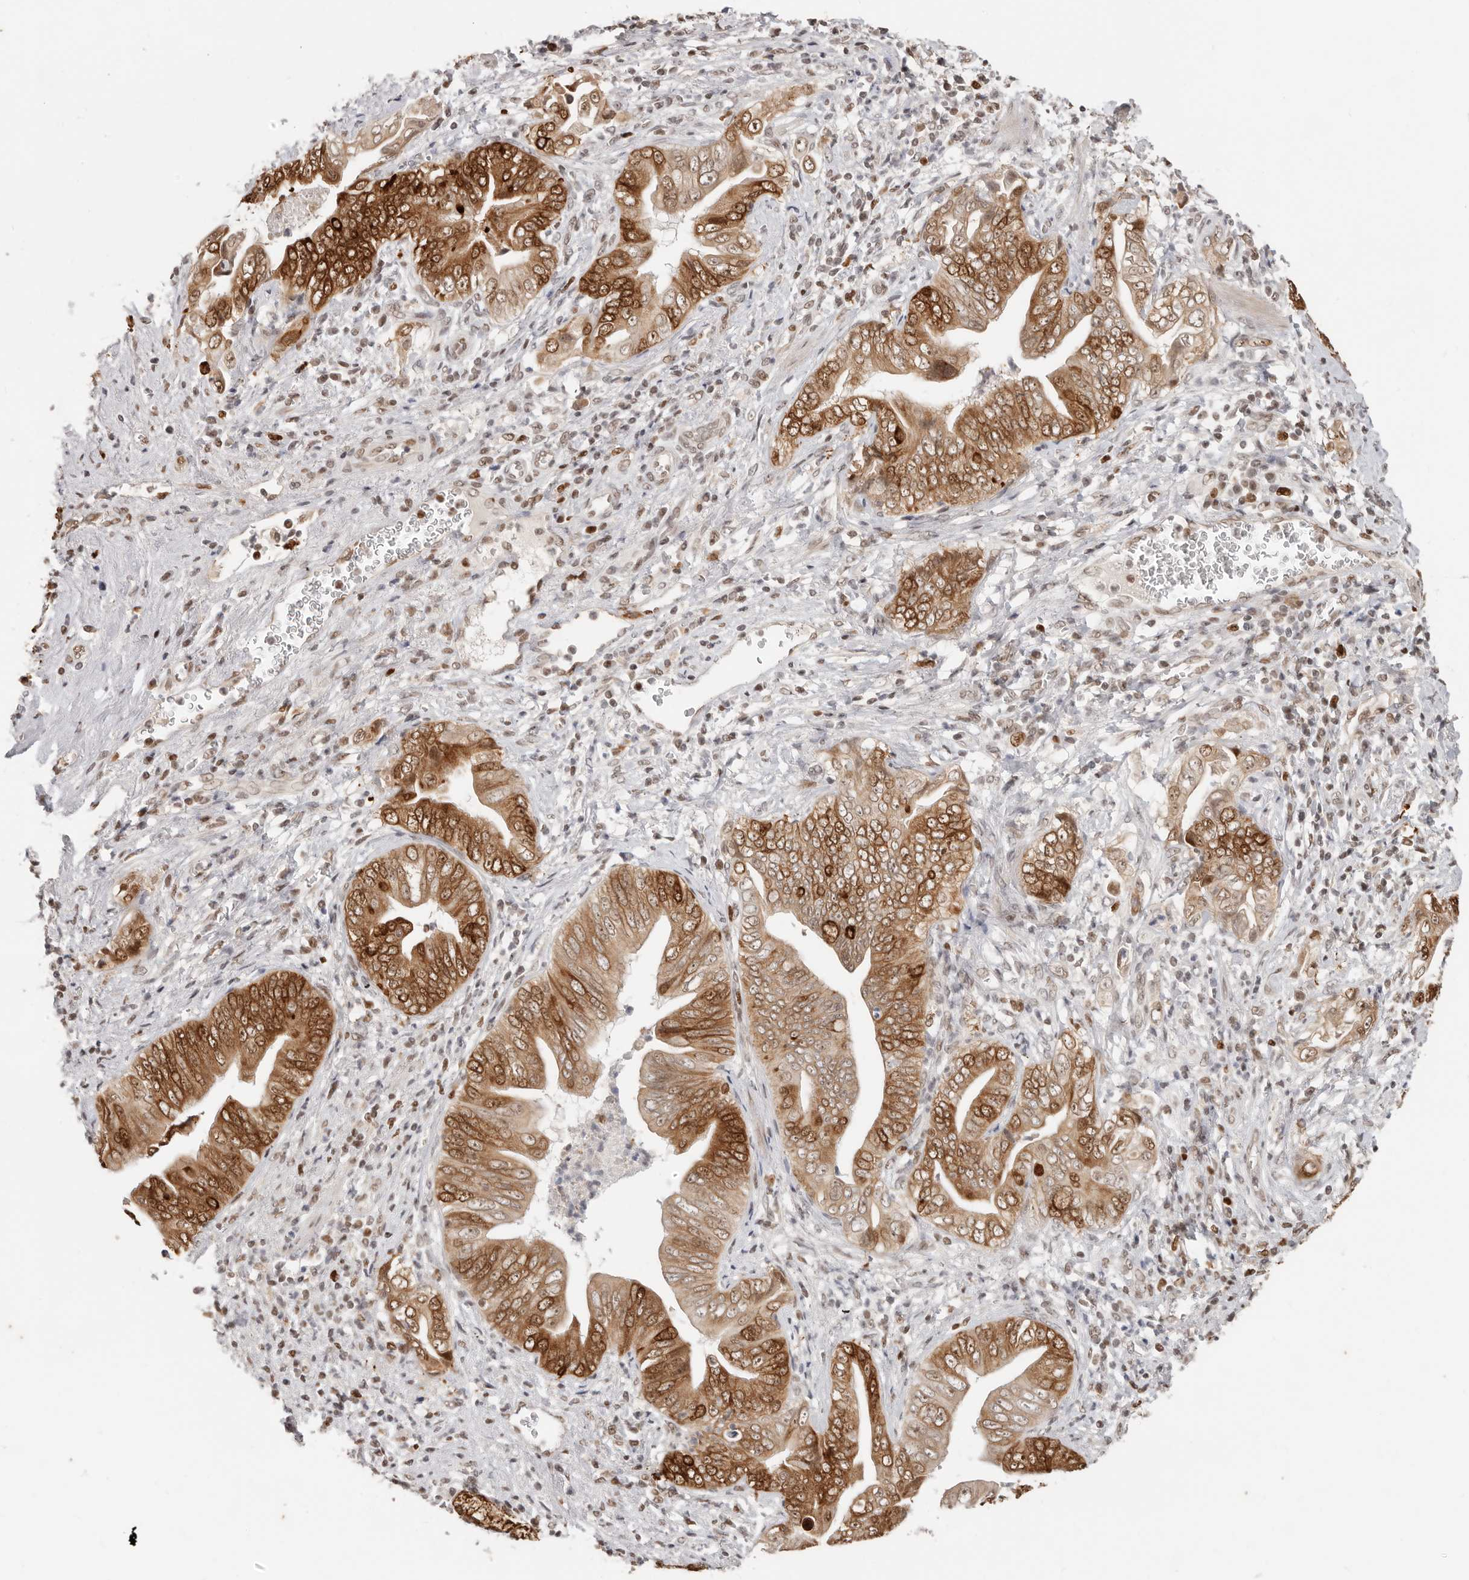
{"staining": {"intensity": "strong", "quantity": ">75%", "location": "cytoplasmic/membranous,nuclear"}, "tissue": "pancreatic cancer", "cell_type": "Tumor cells", "image_type": "cancer", "snomed": [{"axis": "morphology", "description": "Adenocarcinoma, NOS"}, {"axis": "topography", "description": "Pancreas"}], "caption": "The photomicrograph demonstrates staining of adenocarcinoma (pancreatic), revealing strong cytoplasmic/membranous and nuclear protein positivity (brown color) within tumor cells.", "gene": "RFC2", "patient": {"sex": "male", "age": 75}}